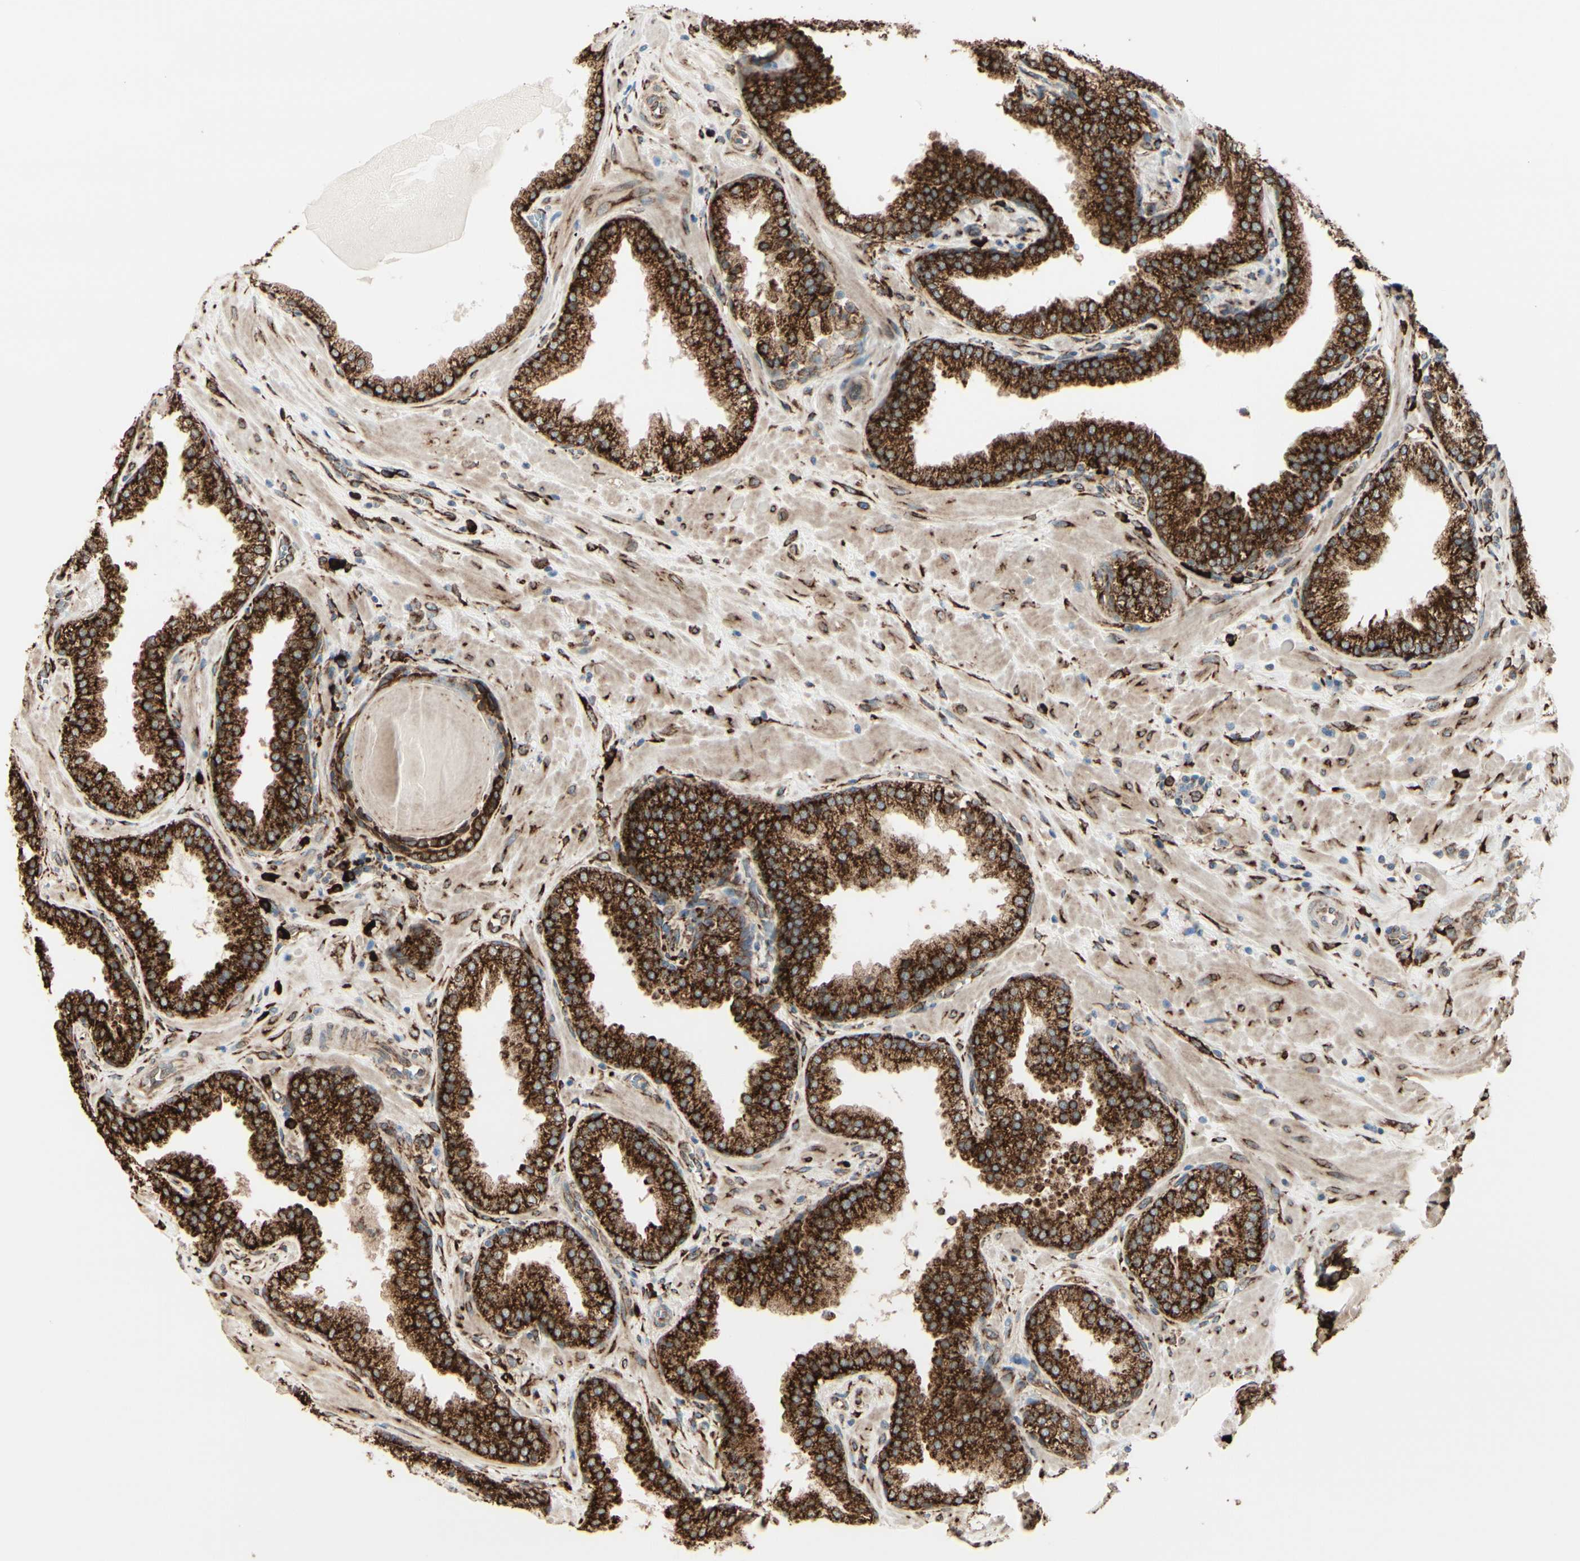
{"staining": {"intensity": "strong", "quantity": ">75%", "location": "cytoplasmic/membranous"}, "tissue": "prostate", "cell_type": "Glandular cells", "image_type": "normal", "snomed": [{"axis": "morphology", "description": "Normal tissue, NOS"}, {"axis": "topography", "description": "Prostate"}], "caption": "This image exhibits immunohistochemistry (IHC) staining of normal human prostate, with high strong cytoplasmic/membranous expression in about >75% of glandular cells.", "gene": "RRBP1", "patient": {"sex": "male", "age": 51}}